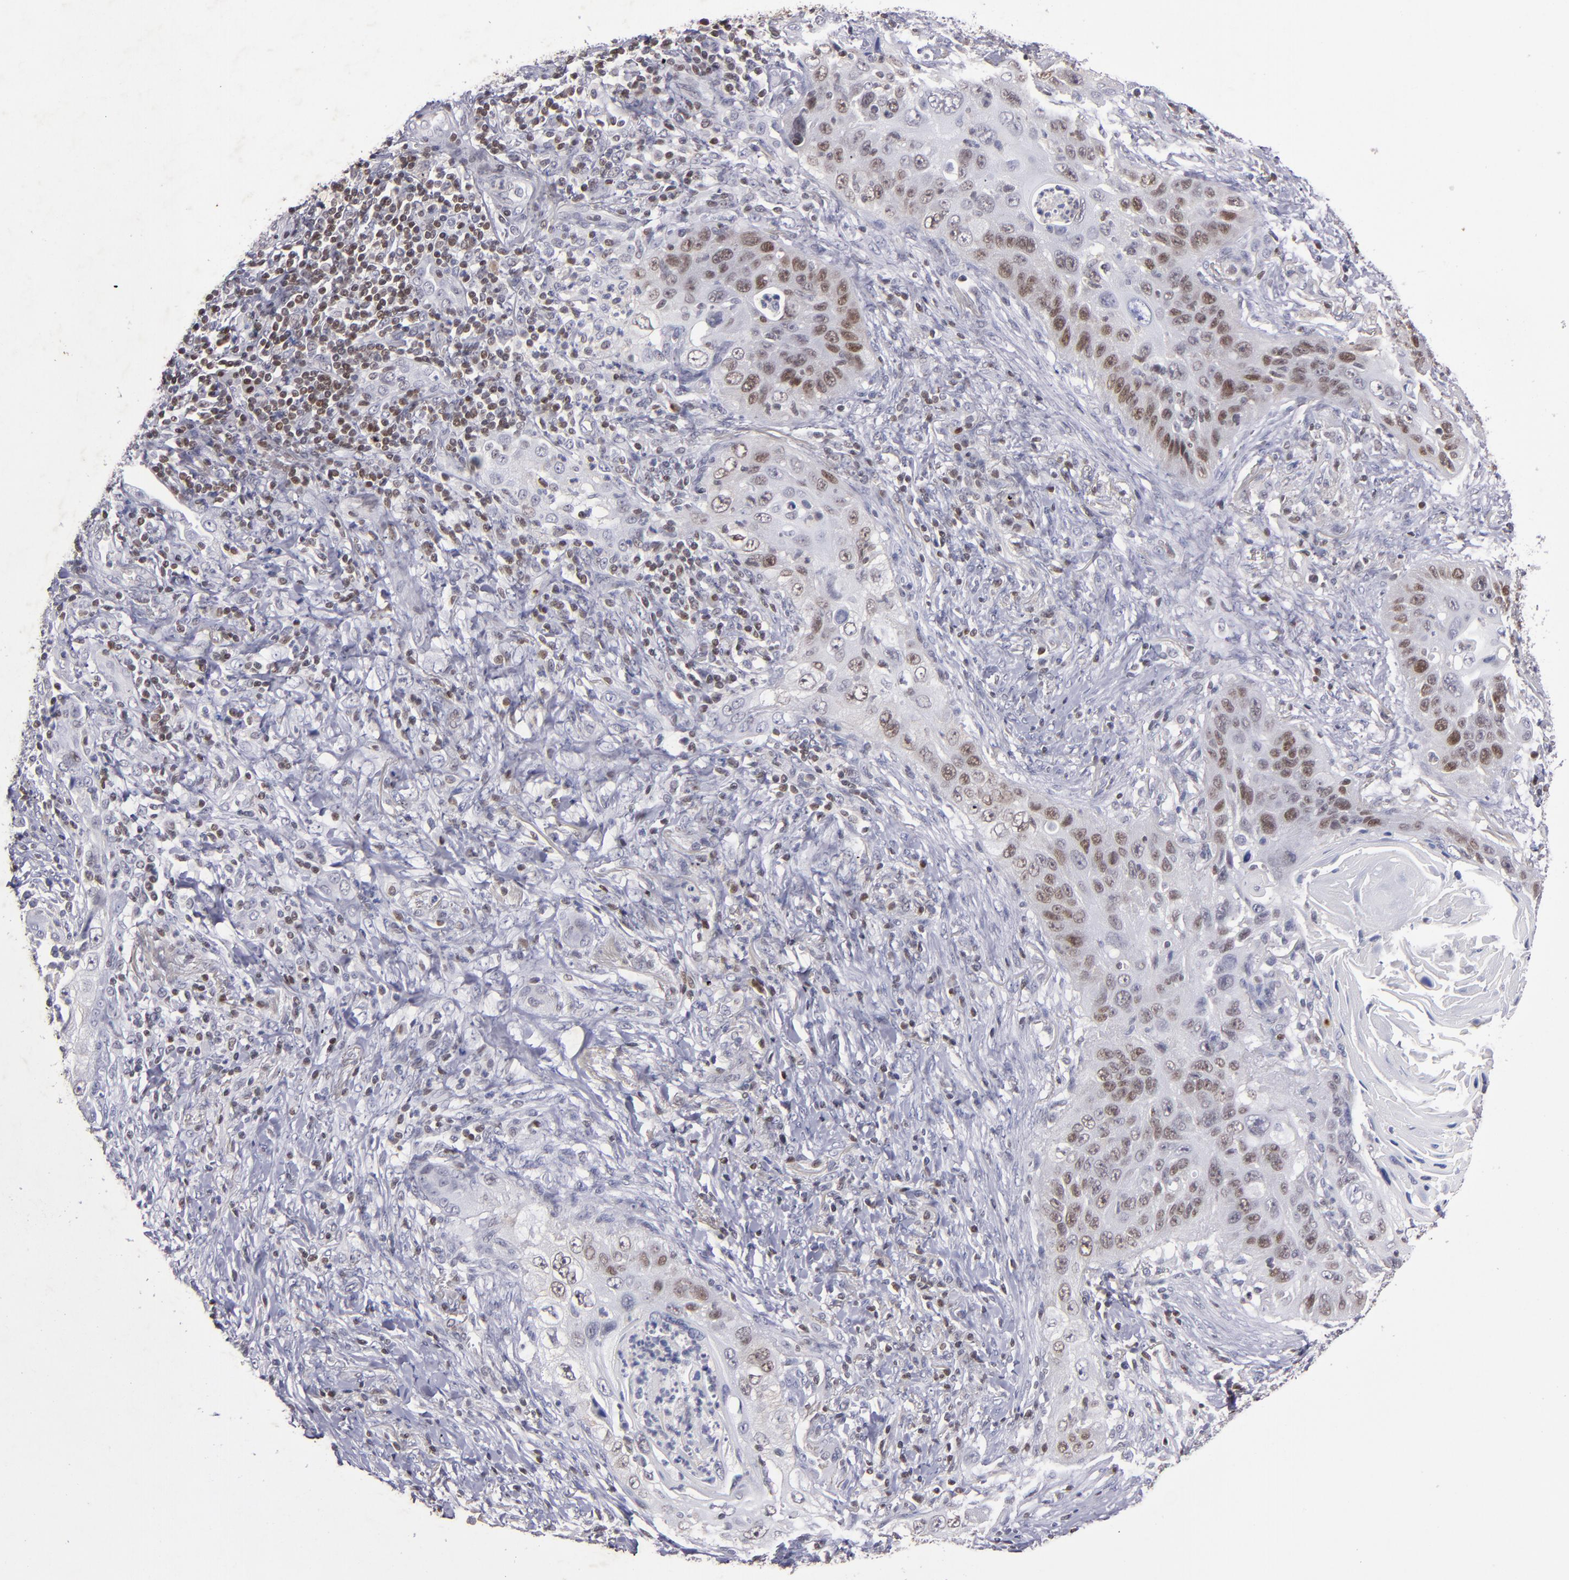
{"staining": {"intensity": "strong", "quantity": ">75%", "location": "nuclear"}, "tissue": "lung cancer", "cell_type": "Tumor cells", "image_type": "cancer", "snomed": [{"axis": "morphology", "description": "Squamous cell carcinoma, NOS"}, {"axis": "topography", "description": "Lung"}], "caption": "Immunohistochemical staining of squamous cell carcinoma (lung) demonstrates strong nuclear protein staining in about >75% of tumor cells.", "gene": "MGMT", "patient": {"sex": "female", "age": 67}}